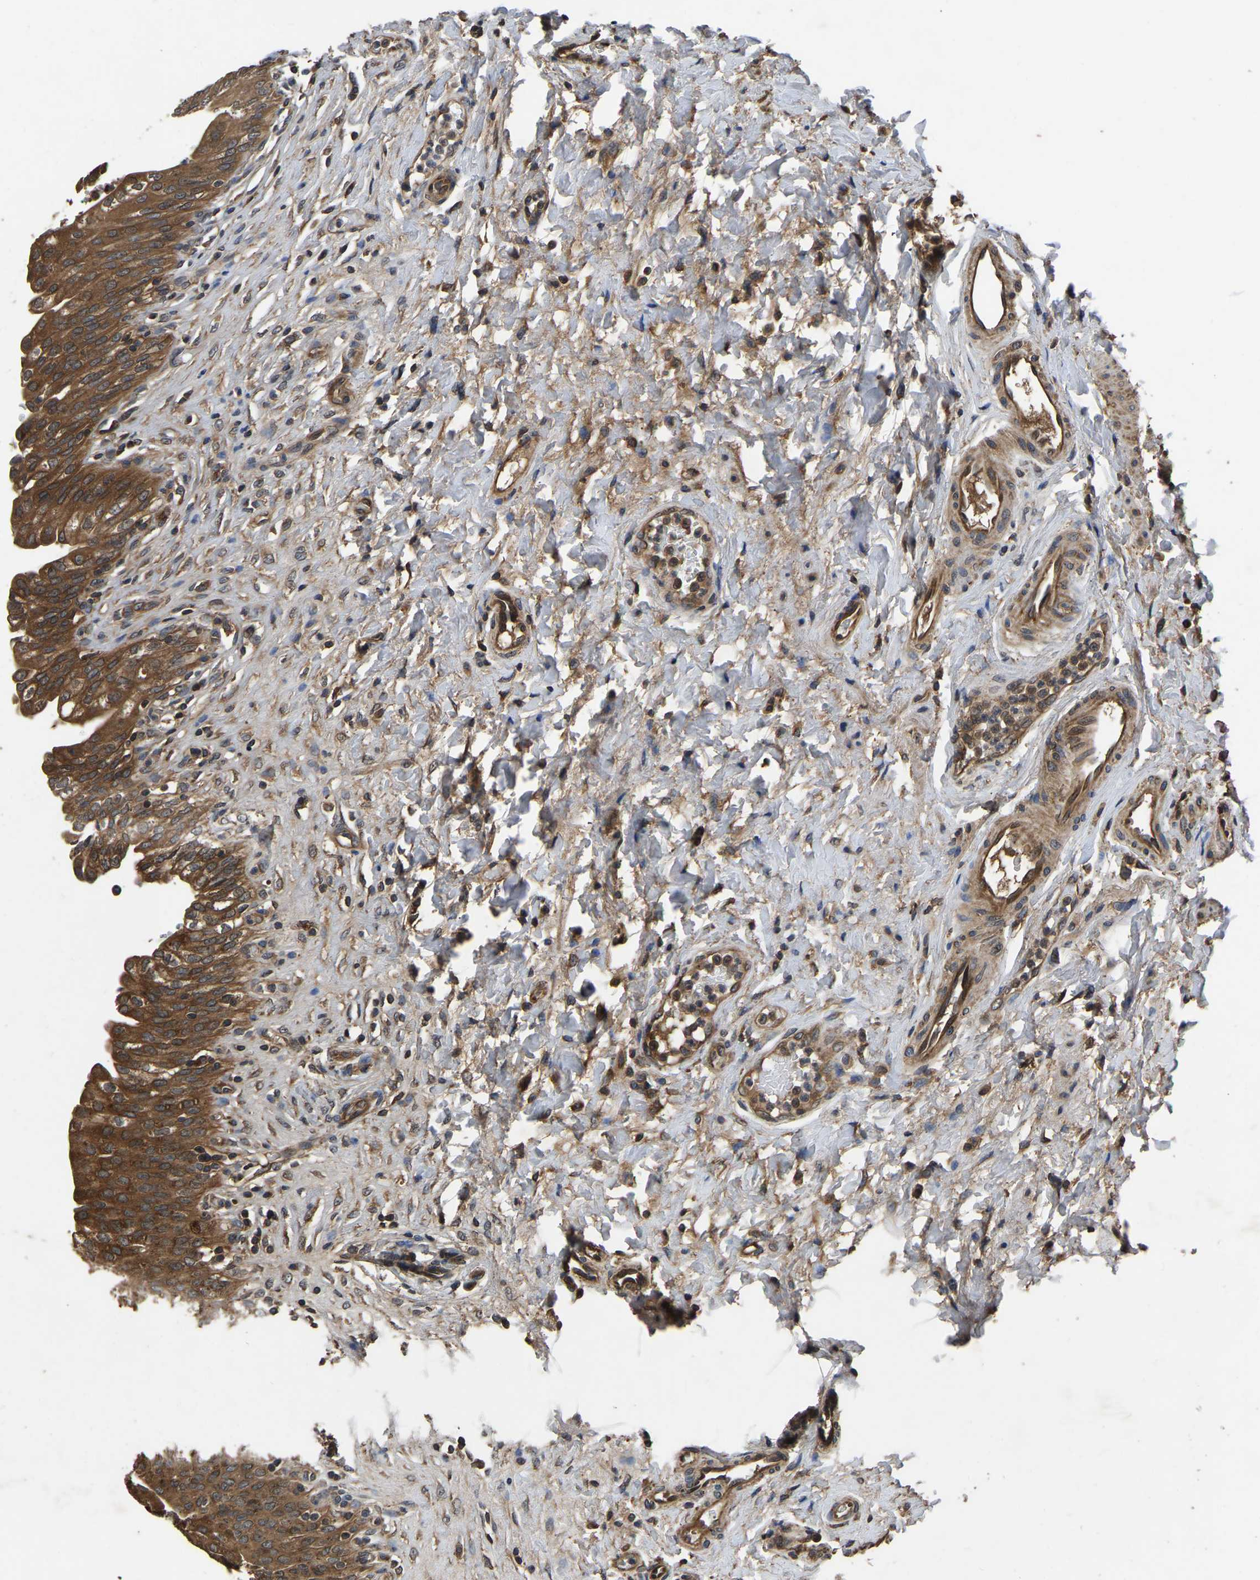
{"staining": {"intensity": "moderate", "quantity": ">75%", "location": "cytoplasmic/membranous"}, "tissue": "urinary bladder", "cell_type": "Urothelial cells", "image_type": "normal", "snomed": [{"axis": "morphology", "description": "Urothelial carcinoma, High grade"}, {"axis": "topography", "description": "Urinary bladder"}], "caption": "This photomicrograph exhibits benign urinary bladder stained with immunohistochemistry (IHC) to label a protein in brown. The cytoplasmic/membranous of urothelial cells show moderate positivity for the protein. Nuclei are counter-stained blue.", "gene": "CRYZL1", "patient": {"sex": "male", "age": 46}}